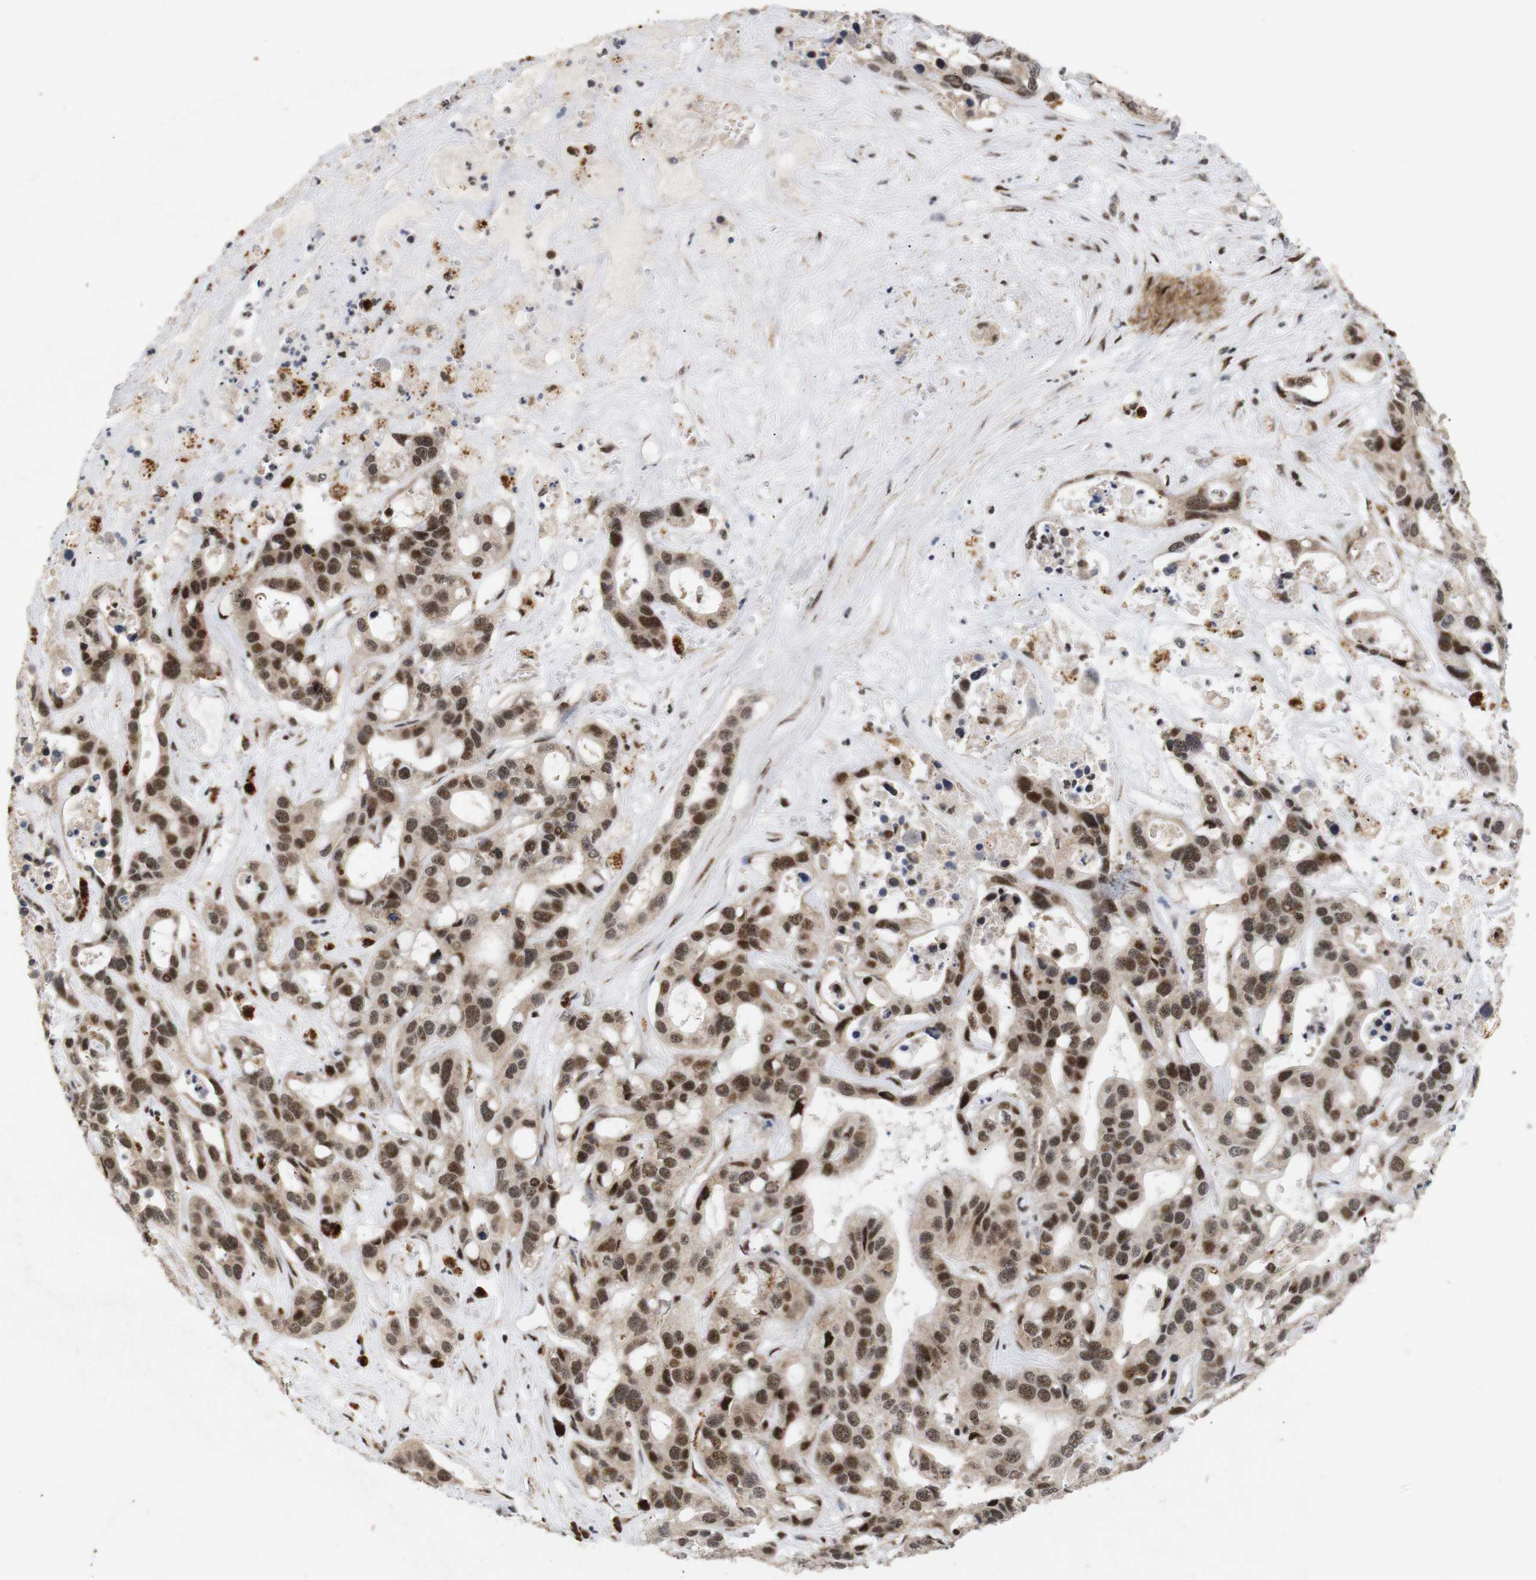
{"staining": {"intensity": "moderate", "quantity": ">75%", "location": "cytoplasmic/membranous,nuclear"}, "tissue": "liver cancer", "cell_type": "Tumor cells", "image_type": "cancer", "snomed": [{"axis": "morphology", "description": "Cholangiocarcinoma"}, {"axis": "topography", "description": "Liver"}], "caption": "This photomicrograph demonstrates immunohistochemistry (IHC) staining of human cholangiocarcinoma (liver), with medium moderate cytoplasmic/membranous and nuclear positivity in about >75% of tumor cells.", "gene": "PYM1", "patient": {"sex": "female", "age": 65}}